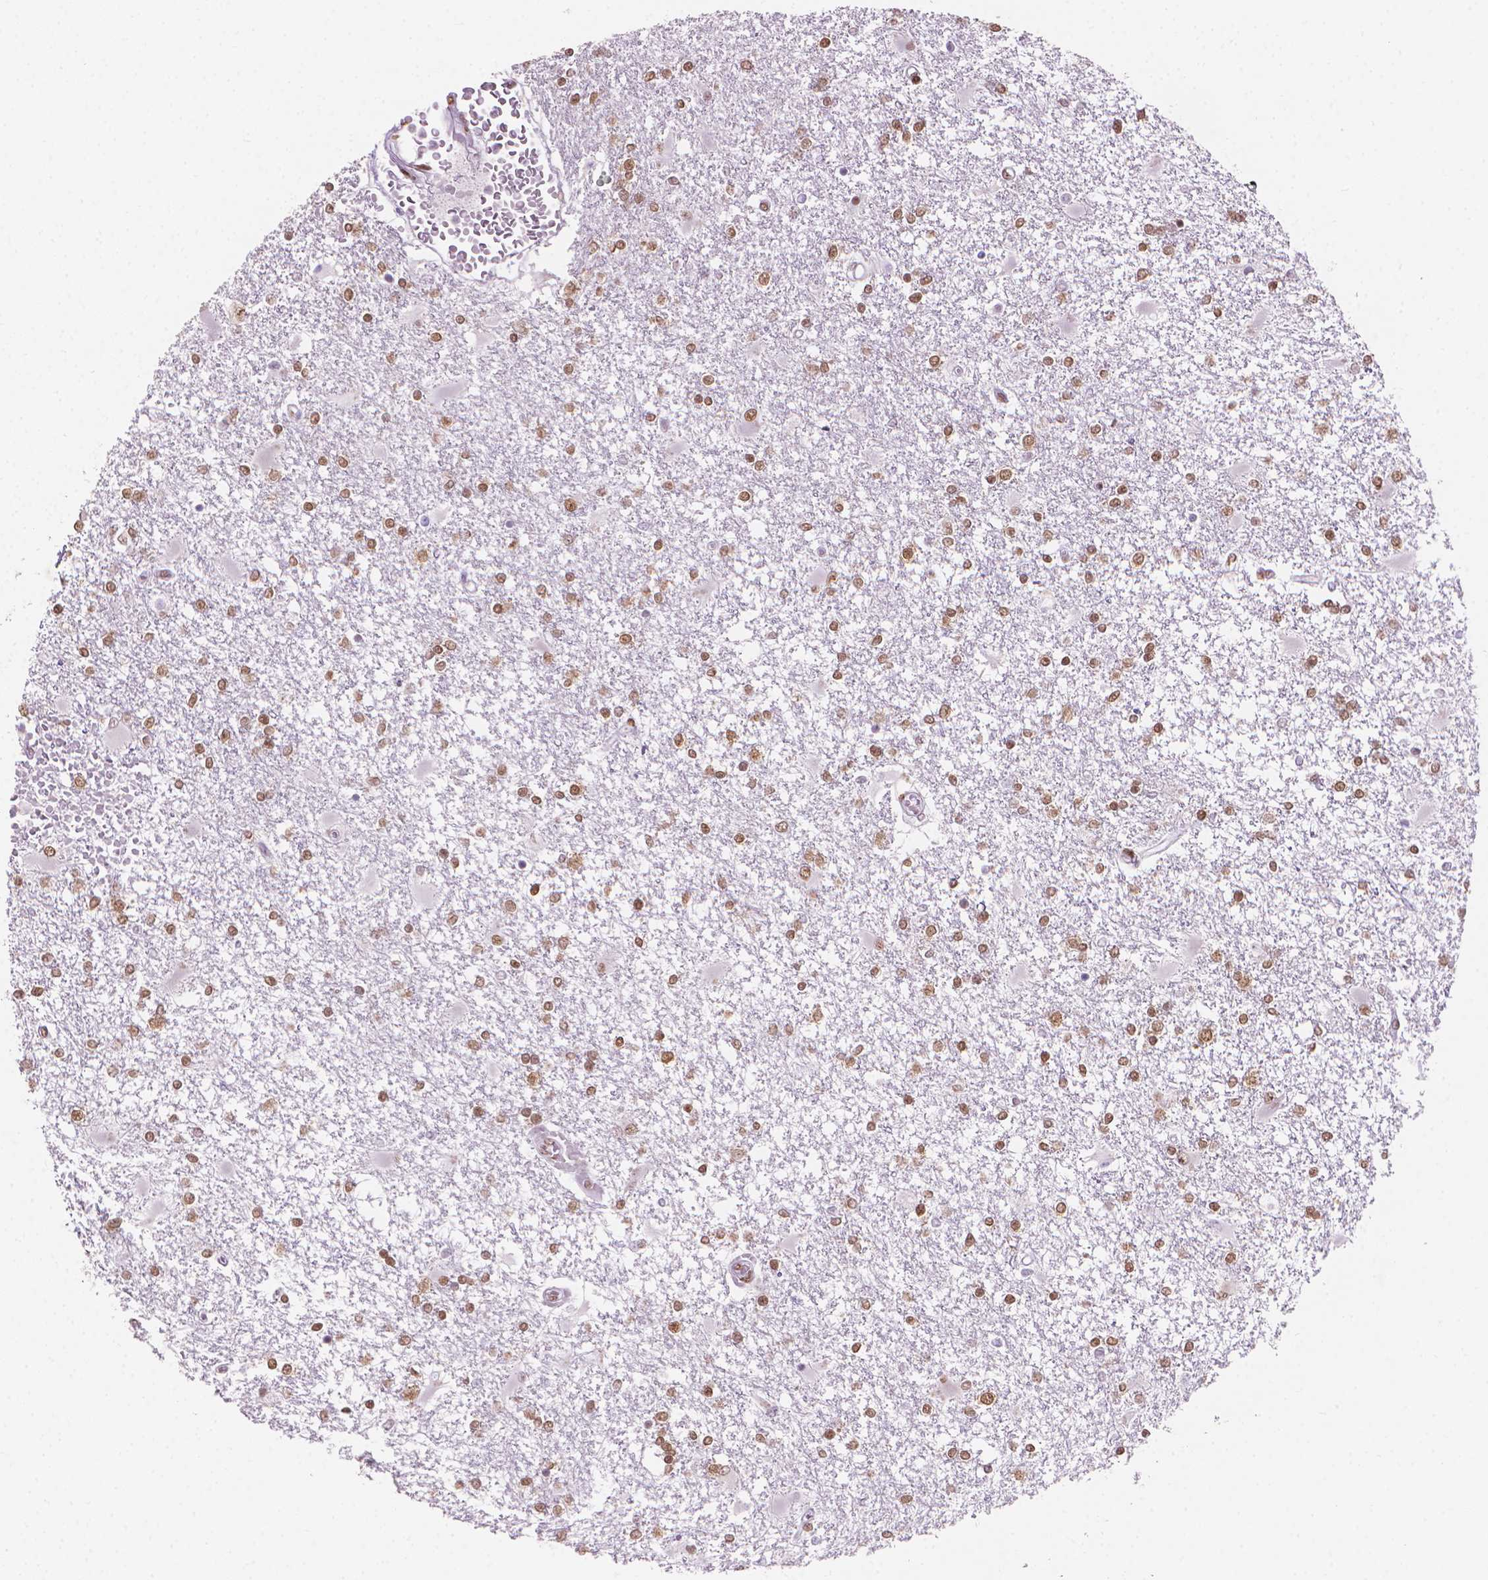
{"staining": {"intensity": "moderate", "quantity": ">75%", "location": "nuclear"}, "tissue": "glioma", "cell_type": "Tumor cells", "image_type": "cancer", "snomed": [{"axis": "morphology", "description": "Glioma, malignant, High grade"}, {"axis": "topography", "description": "Cerebral cortex"}], "caption": "Moderate nuclear positivity is present in about >75% of tumor cells in malignant glioma (high-grade).", "gene": "PIAS2", "patient": {"sex": "male", "age": 79}}